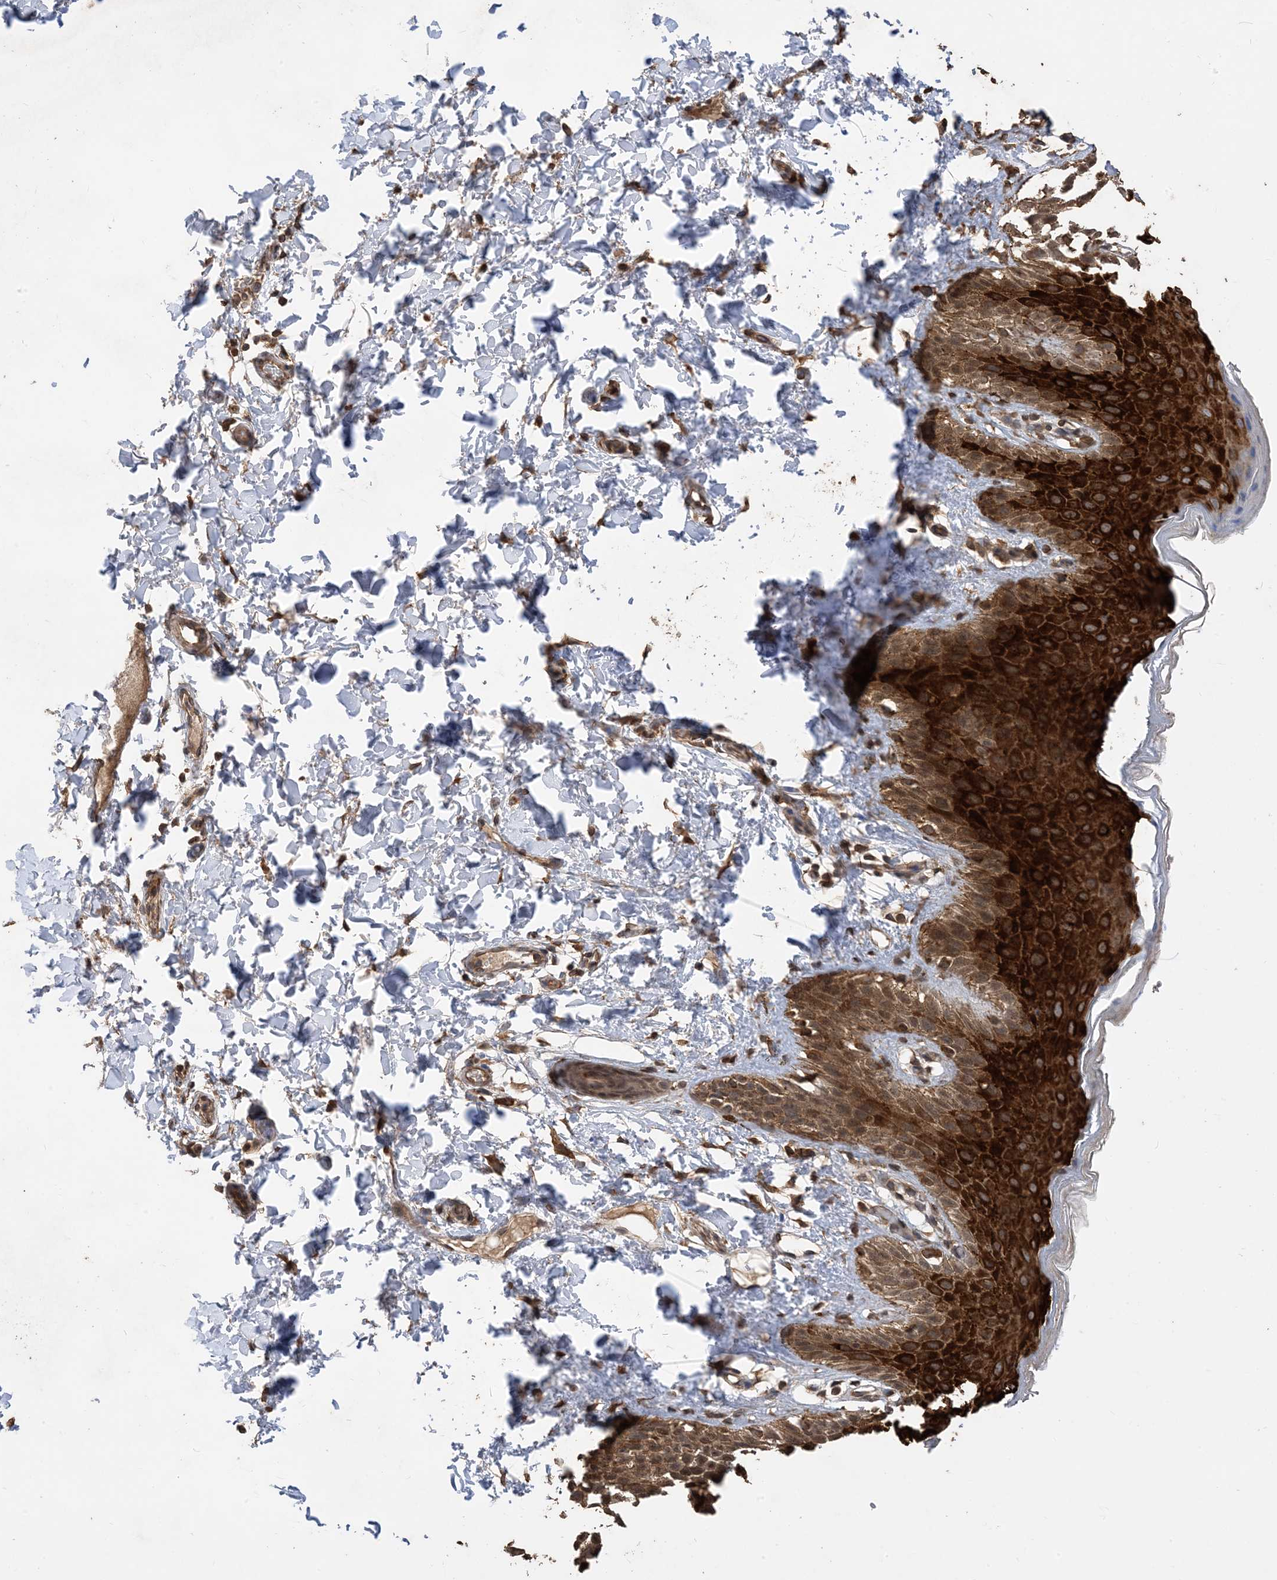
{"staining": {"intensity": "strong", "quantity": ">75%", "location": "cytoplasmic/membranous,nuclear"}, "tissue": "skin", "cell_type": "Epidermal cells", "image_type": "normal", "snomed": [{"axis": "morphology", "description": "Normal tissue, NOS"}, {"axis": "topography", "description": "Anal"}], "caption": "Immunohistochemistry (IHC) staining of normal skin, which demonstrates high levels of strong cytoplasmic/membranous,nuclear positivity in approximately >75% of epidermal cells indicating strong cytoplasmic/membranous,nuclear protein staining. The staining was performed using DAB (brown) for protein detection and nuclei were counterstained in hematoxylin (blue).", "gene": "ZKSCAN5", "patient": {"sex": "male", "age": 44}}